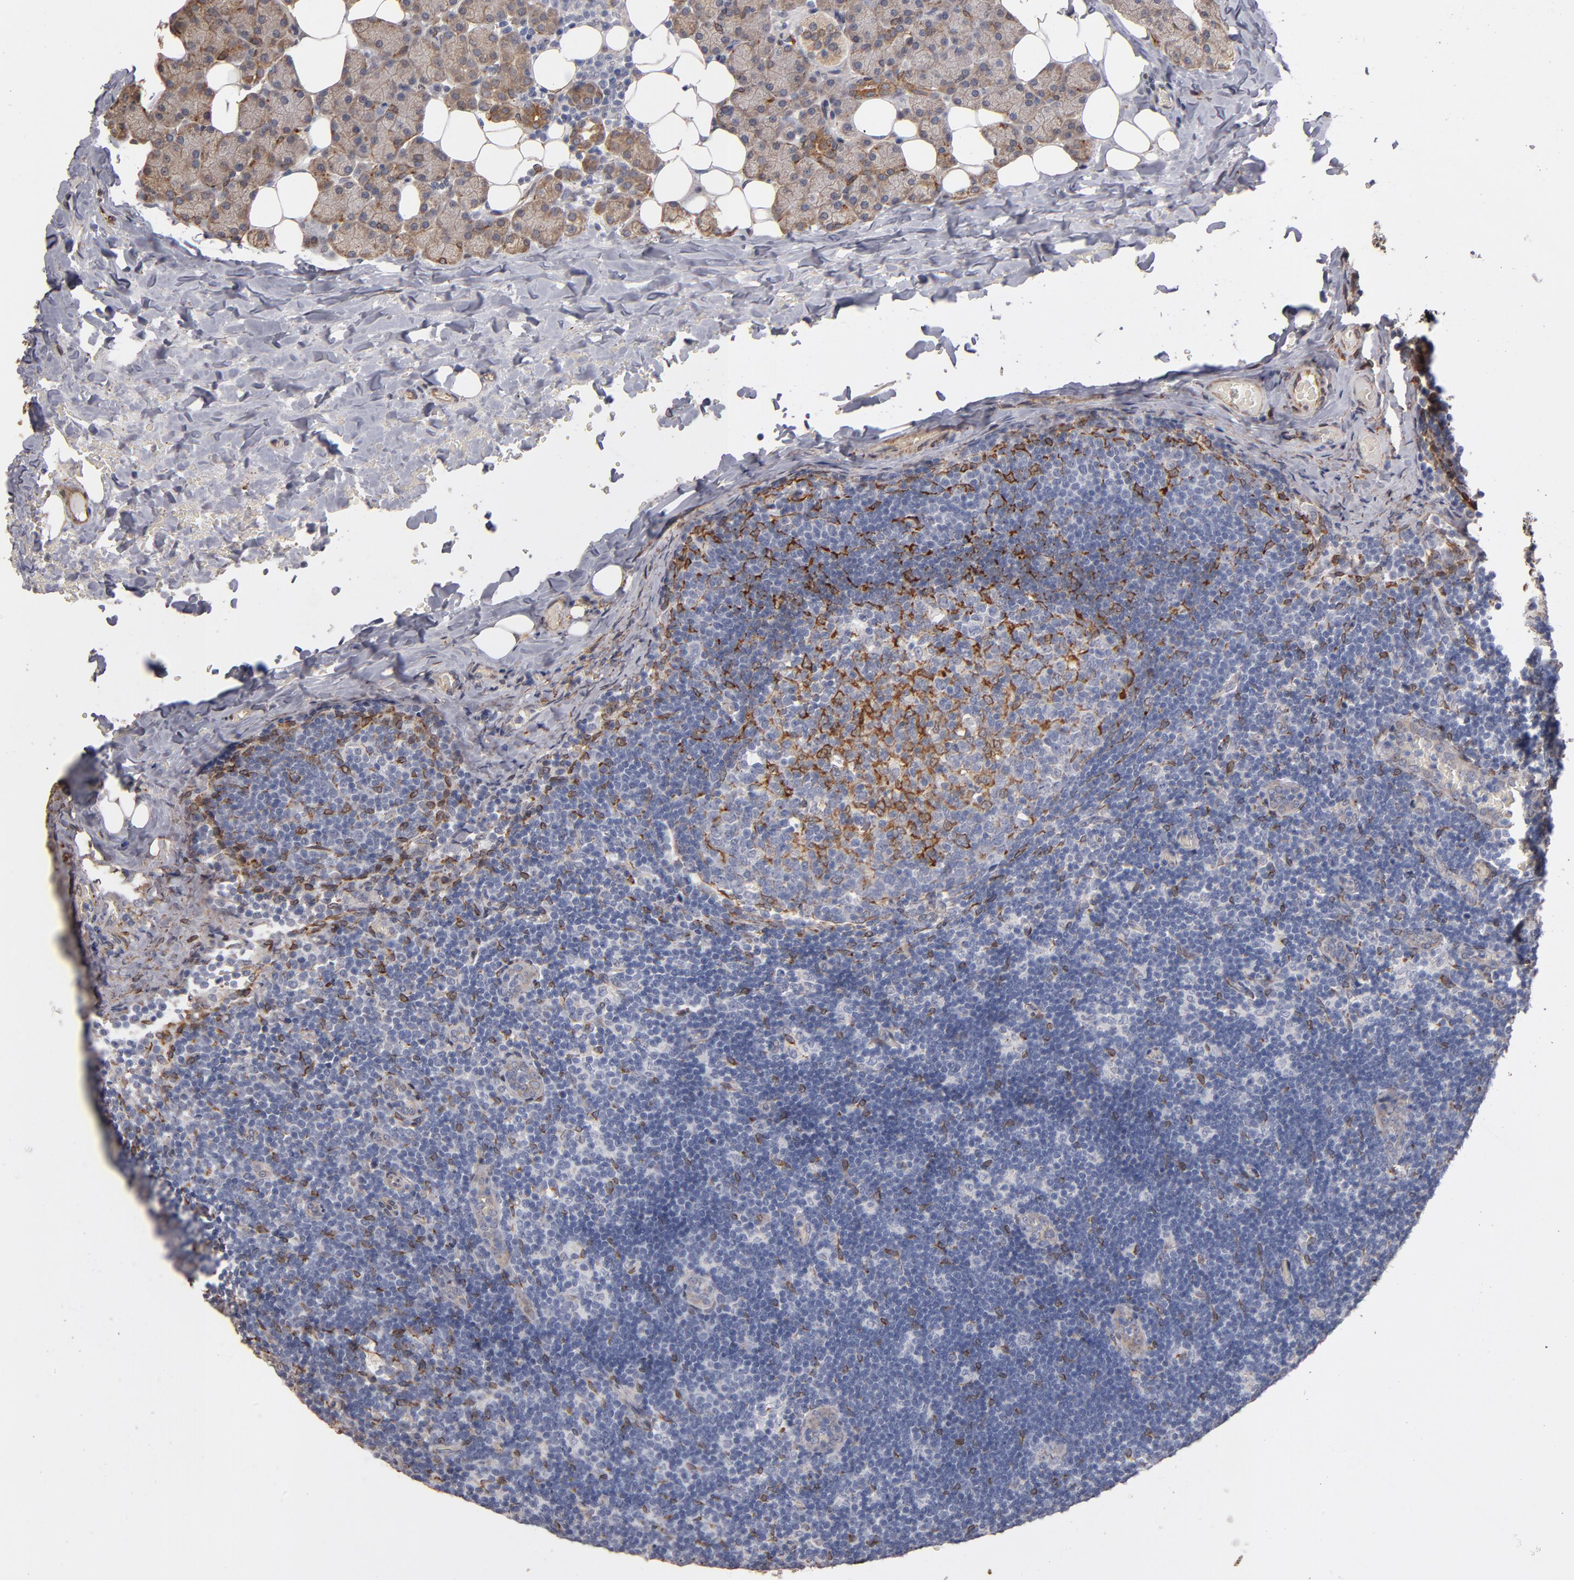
{"staining": {"intensity": "moderate", "quantity": "25%-75%", "location": "cytoplasmic/membranous"}, "tissue": "lymph node", "cell_type": "Germinal center cells", "image_type": "normal", "snomed": [{"axis": "morphology", "description": "Normal tissue, NOS"}, {"axis": "topography", "description": "Lymph node"}, {"axis": "topography", "description": "Salivary gland"}], "caption": "Moderate cytoplasmic/membranous expression is seen in approximately 25%-75% of germinal center cells in normal lymph node. Nuclei are stained in blue.", "gene": "PGRMC1", "patient": {"sex": "male", "age": 8}}